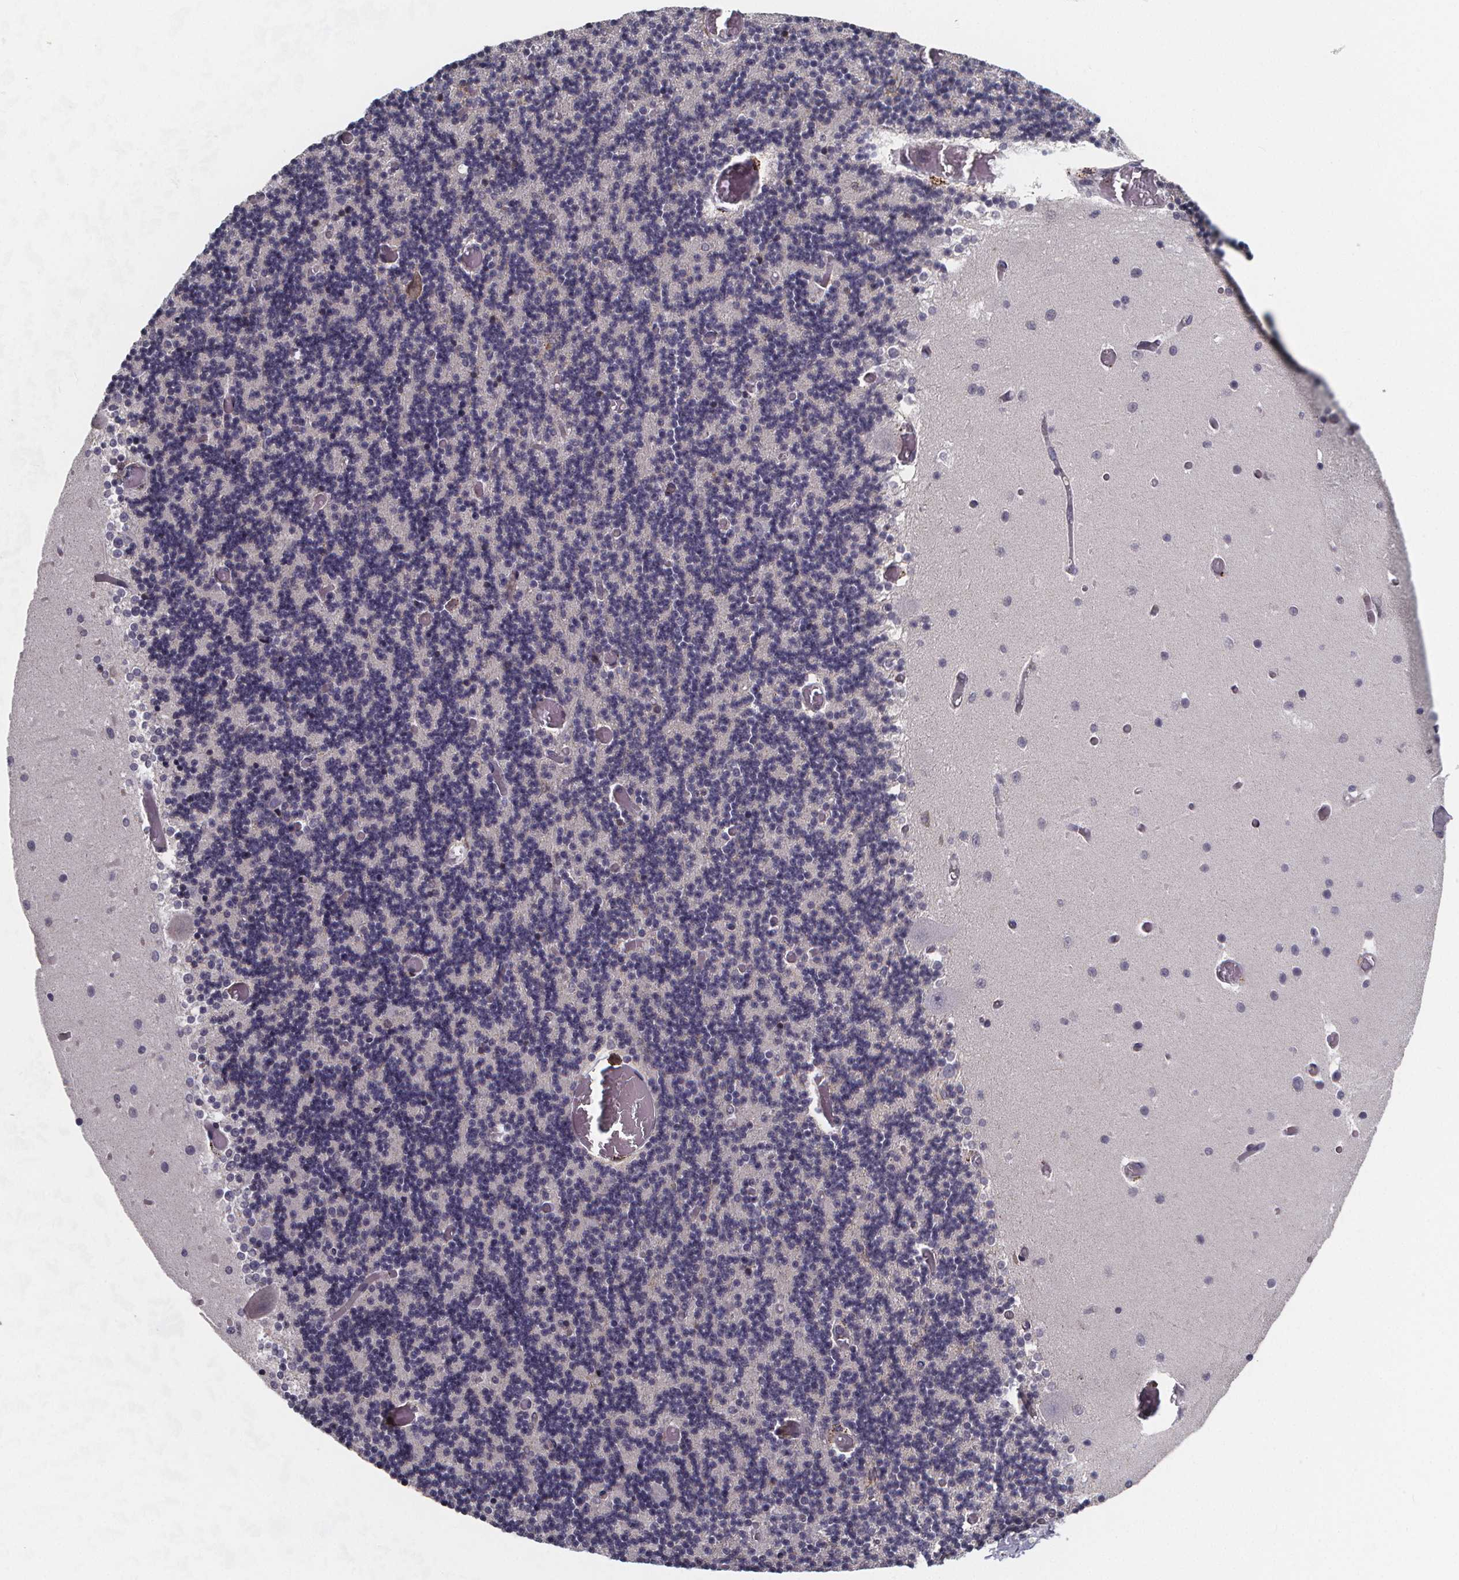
{"staining": {"intensity": "negative", "quantity": "none", "location": "none"}, "tissue": "cerebellum", "cell_type": "Cells in granular layer", "image_type": "normal", "snomed": [{"axis": "morphology", "description": "Normal tissue, NOS"}, {"axis": "topography", "description": "Cerebellum"}], "caption": "This is an IHC image of unremarkable cerebellum. There is no staining in cells in granular layer.", "gene": "AGT", "patient": {"sex": "female", "age": 28}}